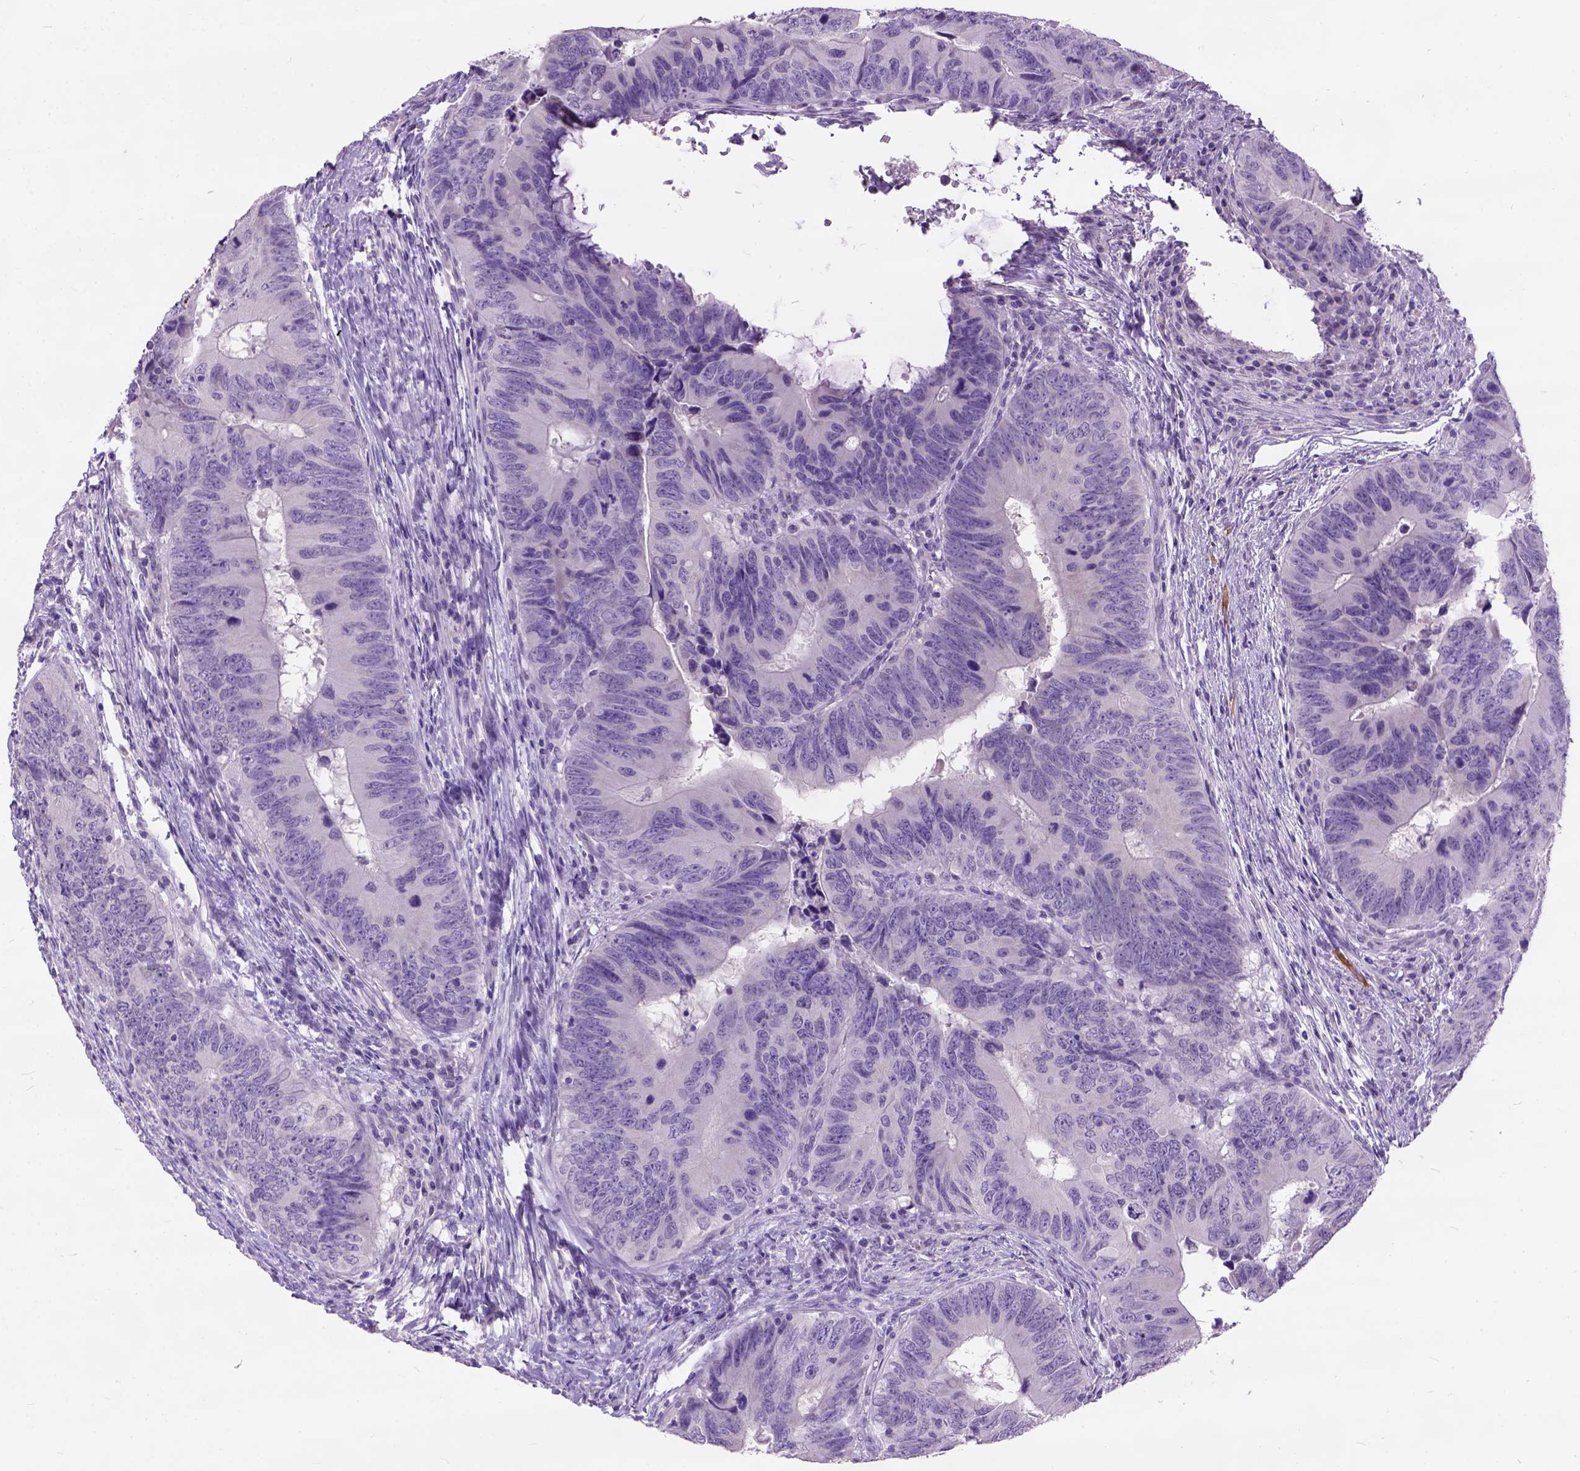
{"staining": {"intensity": "negative", "quantity": "none", "location": "none"}, "tissue": "colorectal cancer", "cell_type": "Tumor cells", "image_type": "cancer", "snomed": [{"axis": "morphology", "description": "Adenocarcinoma, NOS"}, {"axis": "topography", "description": "Colon"}], "caption": "Immunohistochemistry (IHC) of human colorectal cancer (adenocarcinoma) reveals no positivity in tumor cells. The staining was performed using DAB to visualize the protein expression in brown, while the nuclei were stained in blue with hematoxylin (Magnification: 20x).", "gene": "MAPT", "patient": {"sex": "female", "age": 82}}